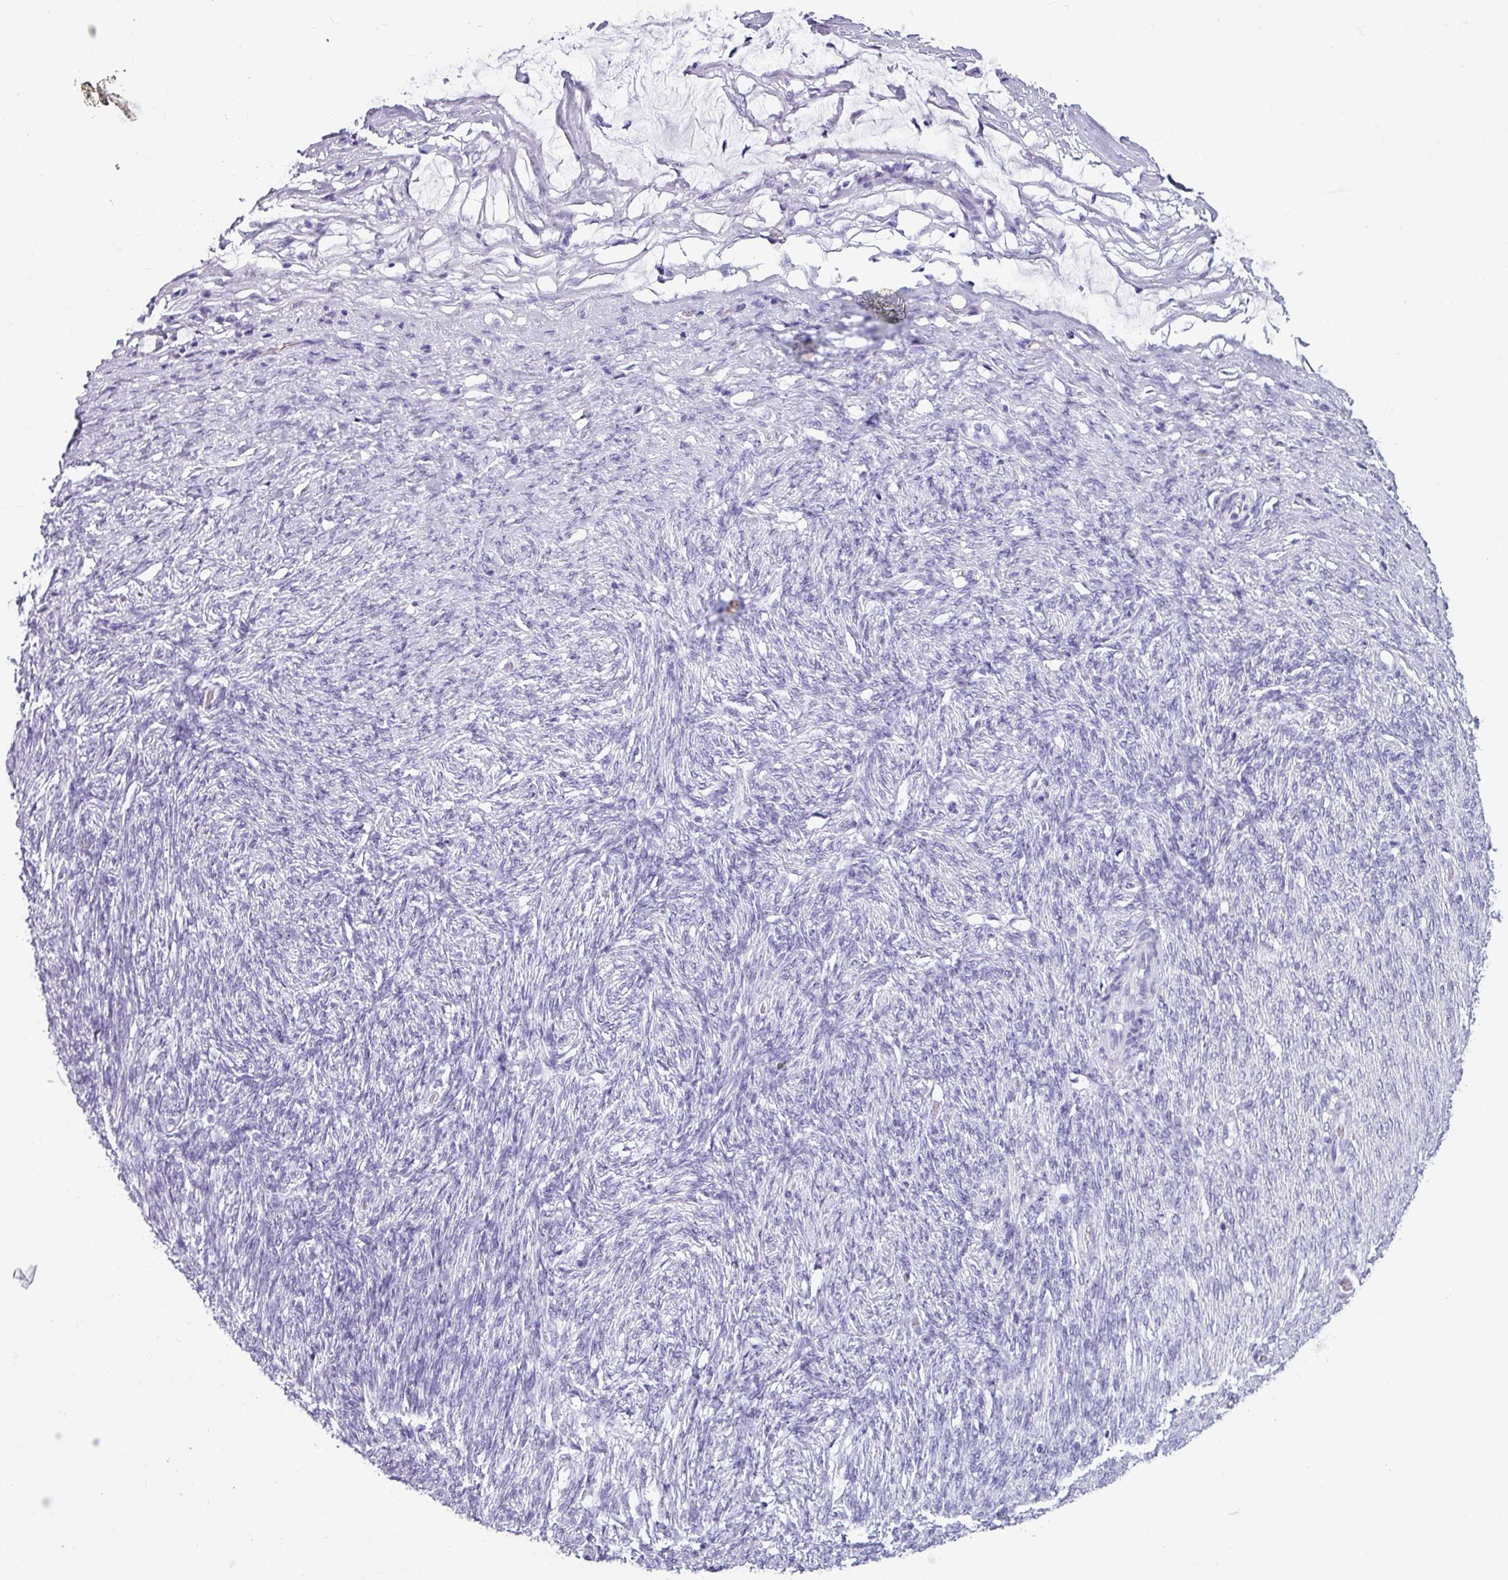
{"staining": {"intensity": "negative", "quantity": "none", "location": "none"}, "tissue": "ovarian cancer", "cell_type": "Tumor cells", "image_type": "cancer", "snomed": [{"axis": "morphology", "description": "Cystadenocarcinoma, mucinous, NOS"}, {"axis": "topography", "description": "Ovary"}], "caption": "This is a micrograph of immunohistochemistry staining of ovarian cancer, which shows no staining in tumor cells. (Immunohistochemistry, brightfield microscopy, high magnification).", "gene": "CRYBB2", "patient": {"sex": "female", "age": 42}}